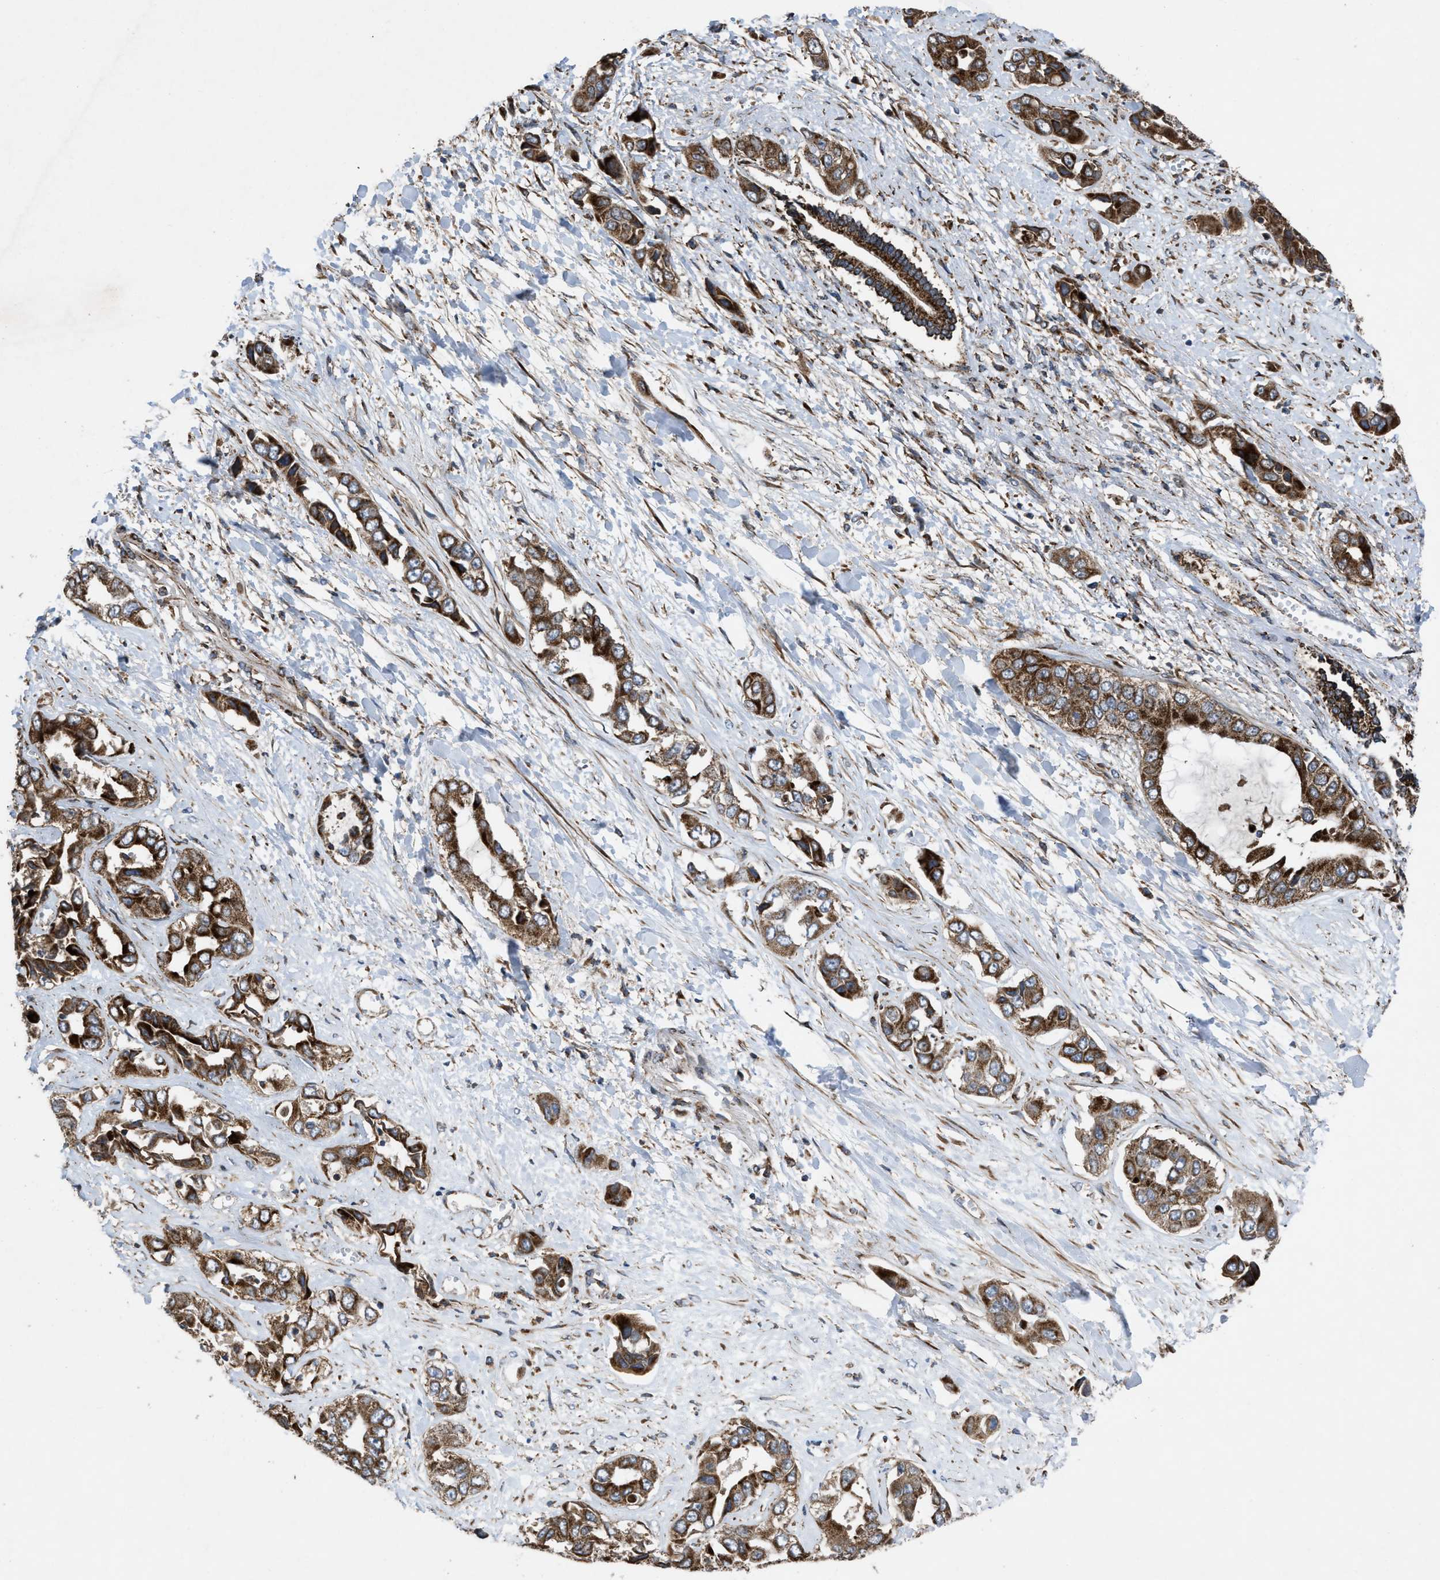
{"staining": {"intensity": "strong", "quantity": "25%-75%", "location": "cytoplasmic/membranous"}, "tissue": "liver cancer", "cell_type": "Tumor cells", "image_type": "cancer", "snomed": [{"axis": "morphology", "description": "Cholangiocarcinoma"}, {"axis": "topography", "description": "Liver"}], "caption": "Liver cholangiocarcinoma was stained to show a protein in brown. There is high levels of strong cytoplasmic/membranous staining in about 25%-75% of tumor cells.", "gene": "PER3", "patient": {"sex": "female", "age": 52}}